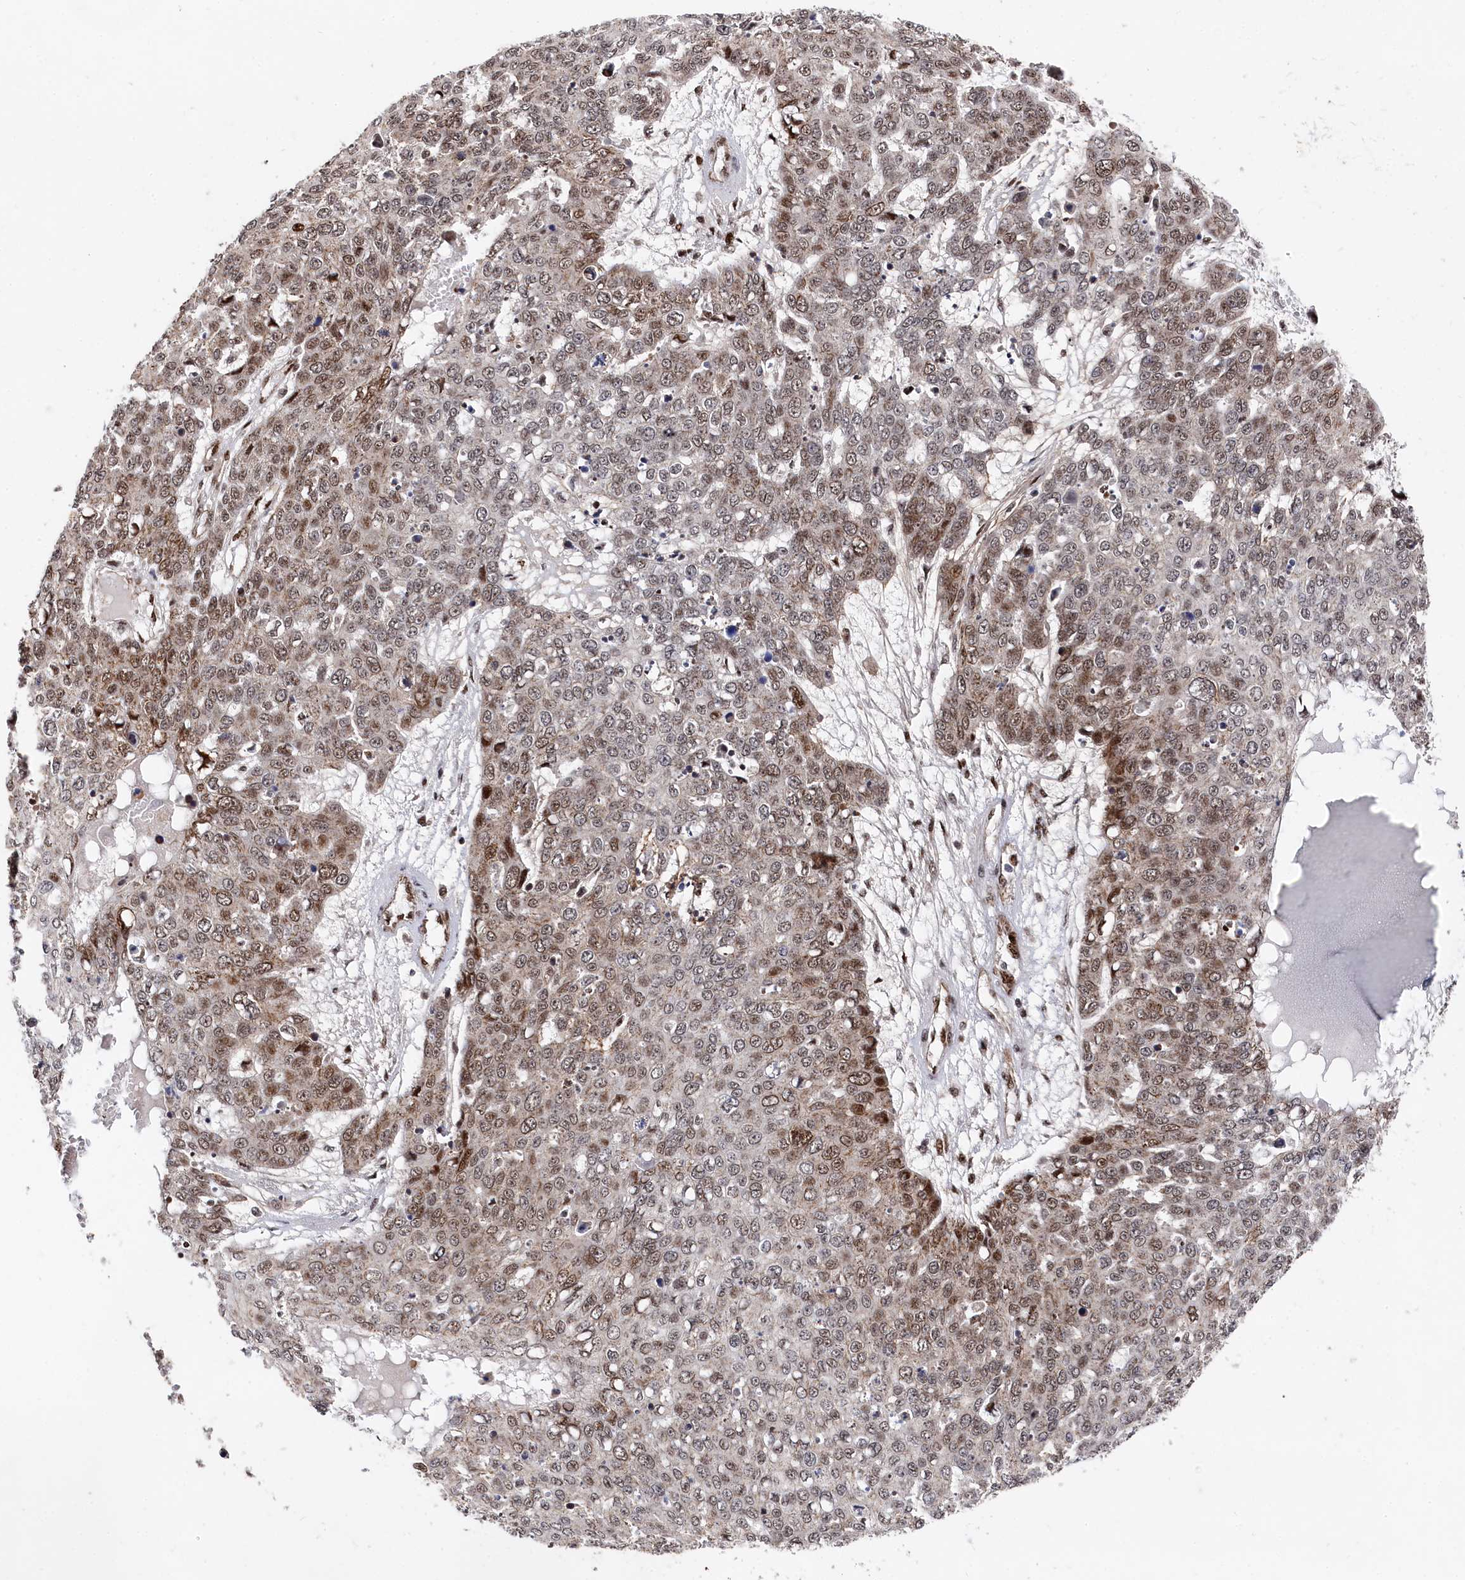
{"staining": {"intensity": "moderate", "quantity": "25%-75%", "location": "nuclear"}, "tissue": "skin cancer", "cell_type": "Tumor cells", "image_type": "cancer", "snomed": [{"axis": "morphology", "description": "Squamous cell carcinoma, NOS"}, {"axis": "topography", "description": "Skin"}], "caption": "This histopathology image shows IHC staining of skin squamous cell carcinoma, with medium moderate nuclear staining in about 25%-75% of tumor cells.", "gene": "BUB3", "patient": {"sex": "male", "age": 71}}